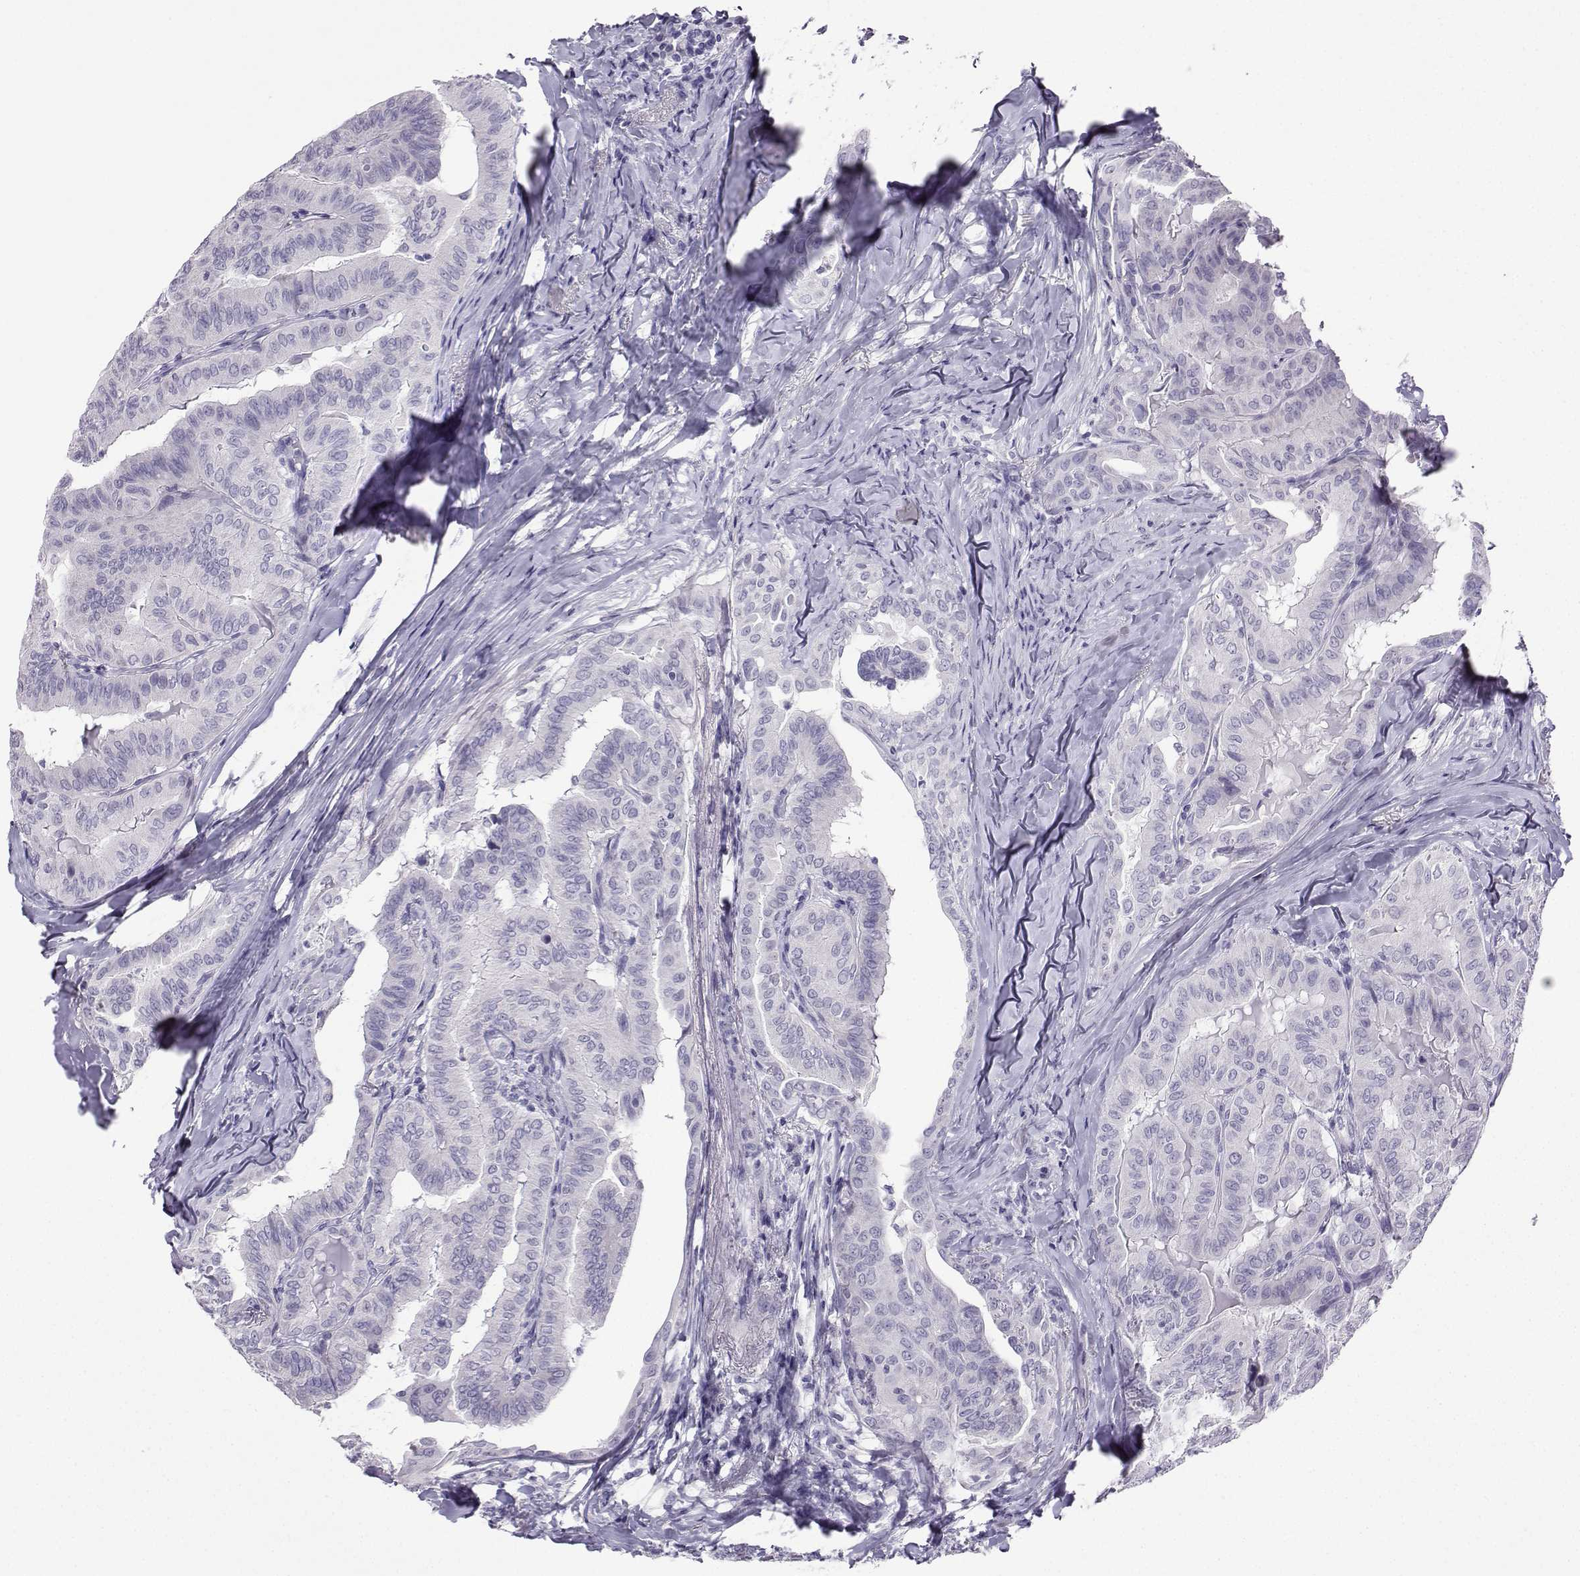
{"staining": {"intensity": "negative", "quantity": "none", "location": "none"}, "tissue": "thyroid cancer", "cell_type": "Tumor cells", "image_type": "cancer", "snomed": [{"axis": "morphology", "description": "Papillary adenocarcinoma, NOS"}, {"axis": "topography", "description": "Thyroid gland"}], "caption": "A histopathology image of thyroid cancer stained for a protein exhibits no brown staining in tumor cells. (Brightfield microscopy of DAB (3,3'-diaminobenzidine) immunohistochemistry (IHC) at high magnification).", "gene": "KIF17", "patient": {"sex": "female", "age": 68}}